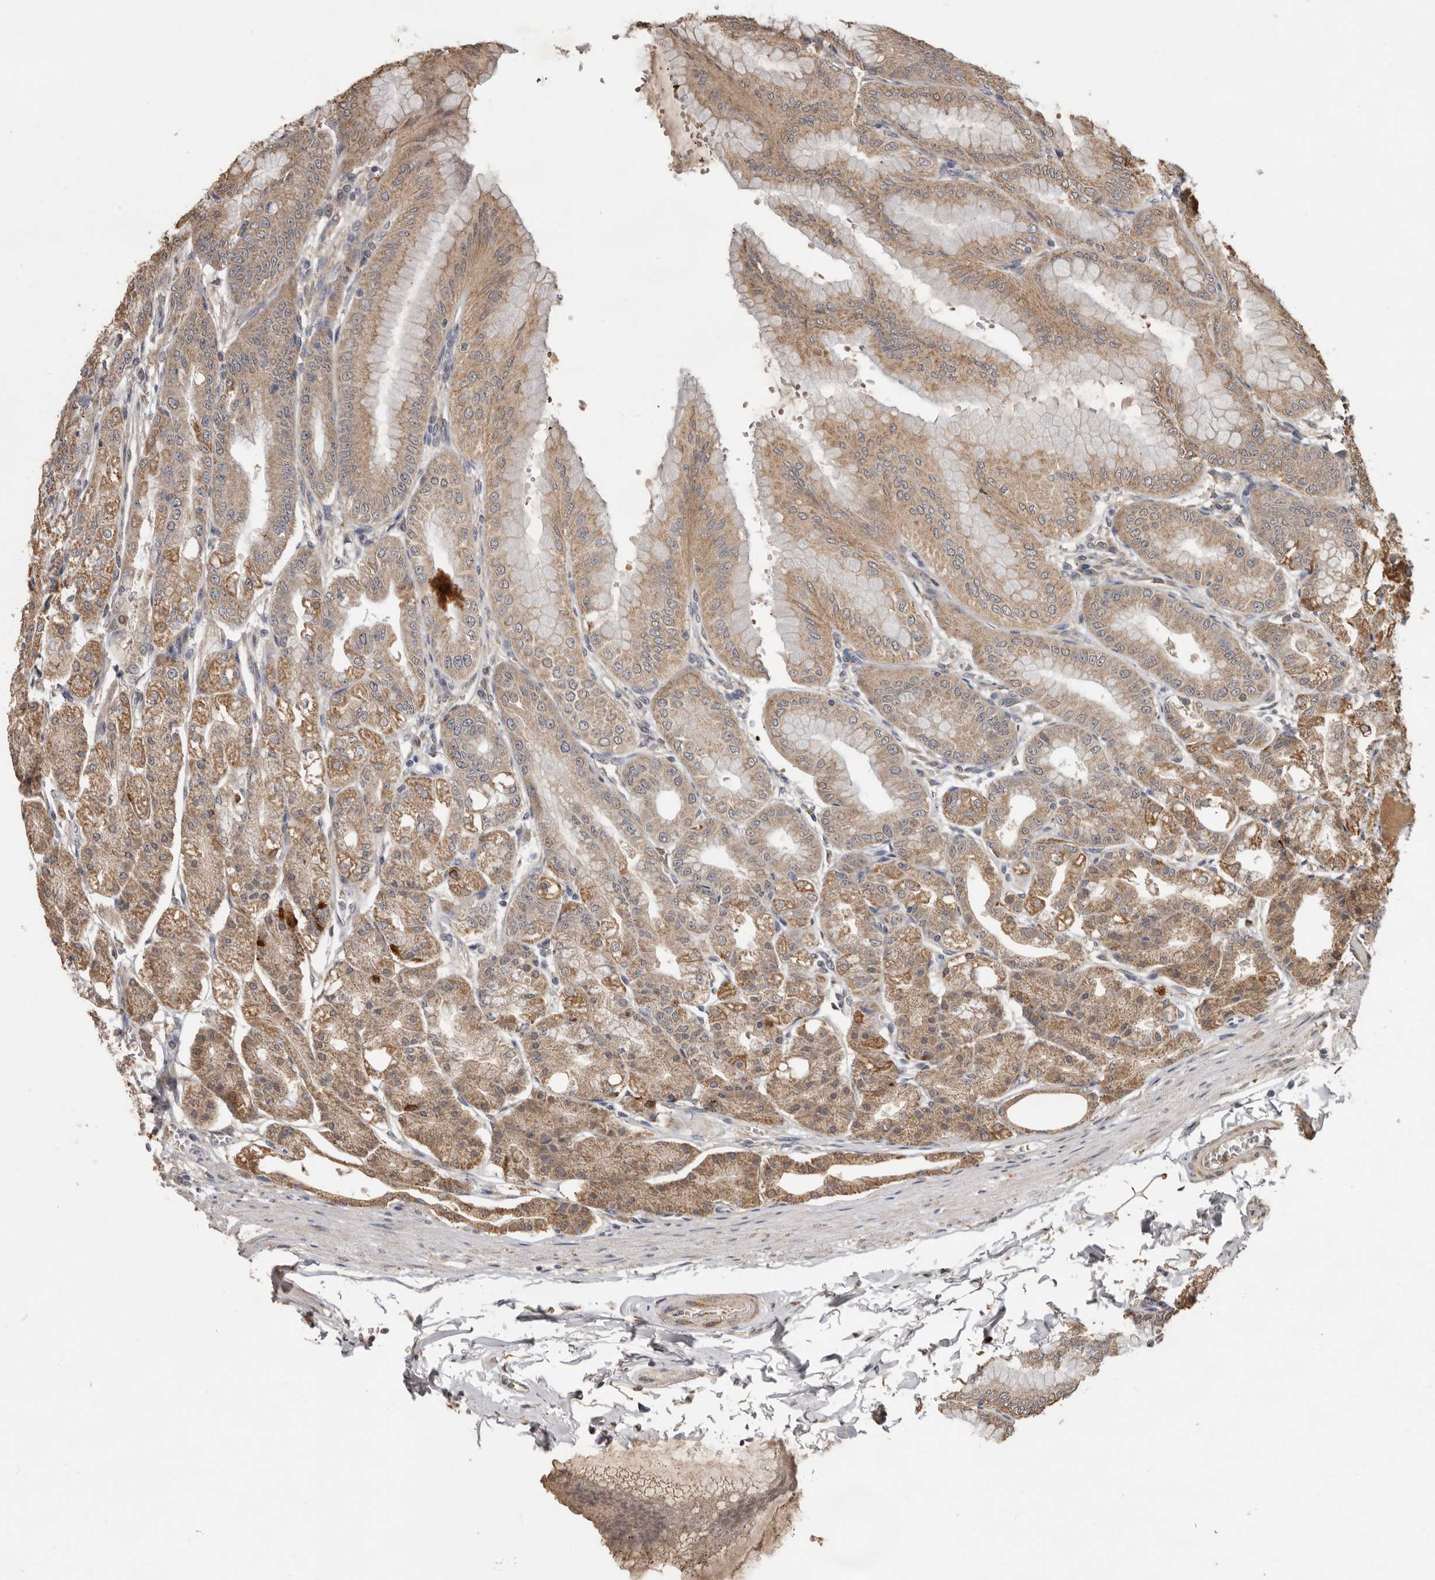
{"staining": {"intensity": "moderate", "quantity": ">75%", "location": "cytoplasmic/membranous"}, "tissue": "stomach", "cell_type": "Glandular cells", "image_type": "normal", "snomed": [{"axis": "morphology", "description": "Normal tissue, NOS"}, {"axis": "topography", "description": "Stomach, lower"}], "caption": "DAB (3,3'-diaminobenzidine) immunohistochemical staining of normal stomach displays moderate cytoplasmic/membranous protein staining in approximately >75% of glandular cells.", "gene": "MTF1", "patient": {"sex": "male", "age": 71}}